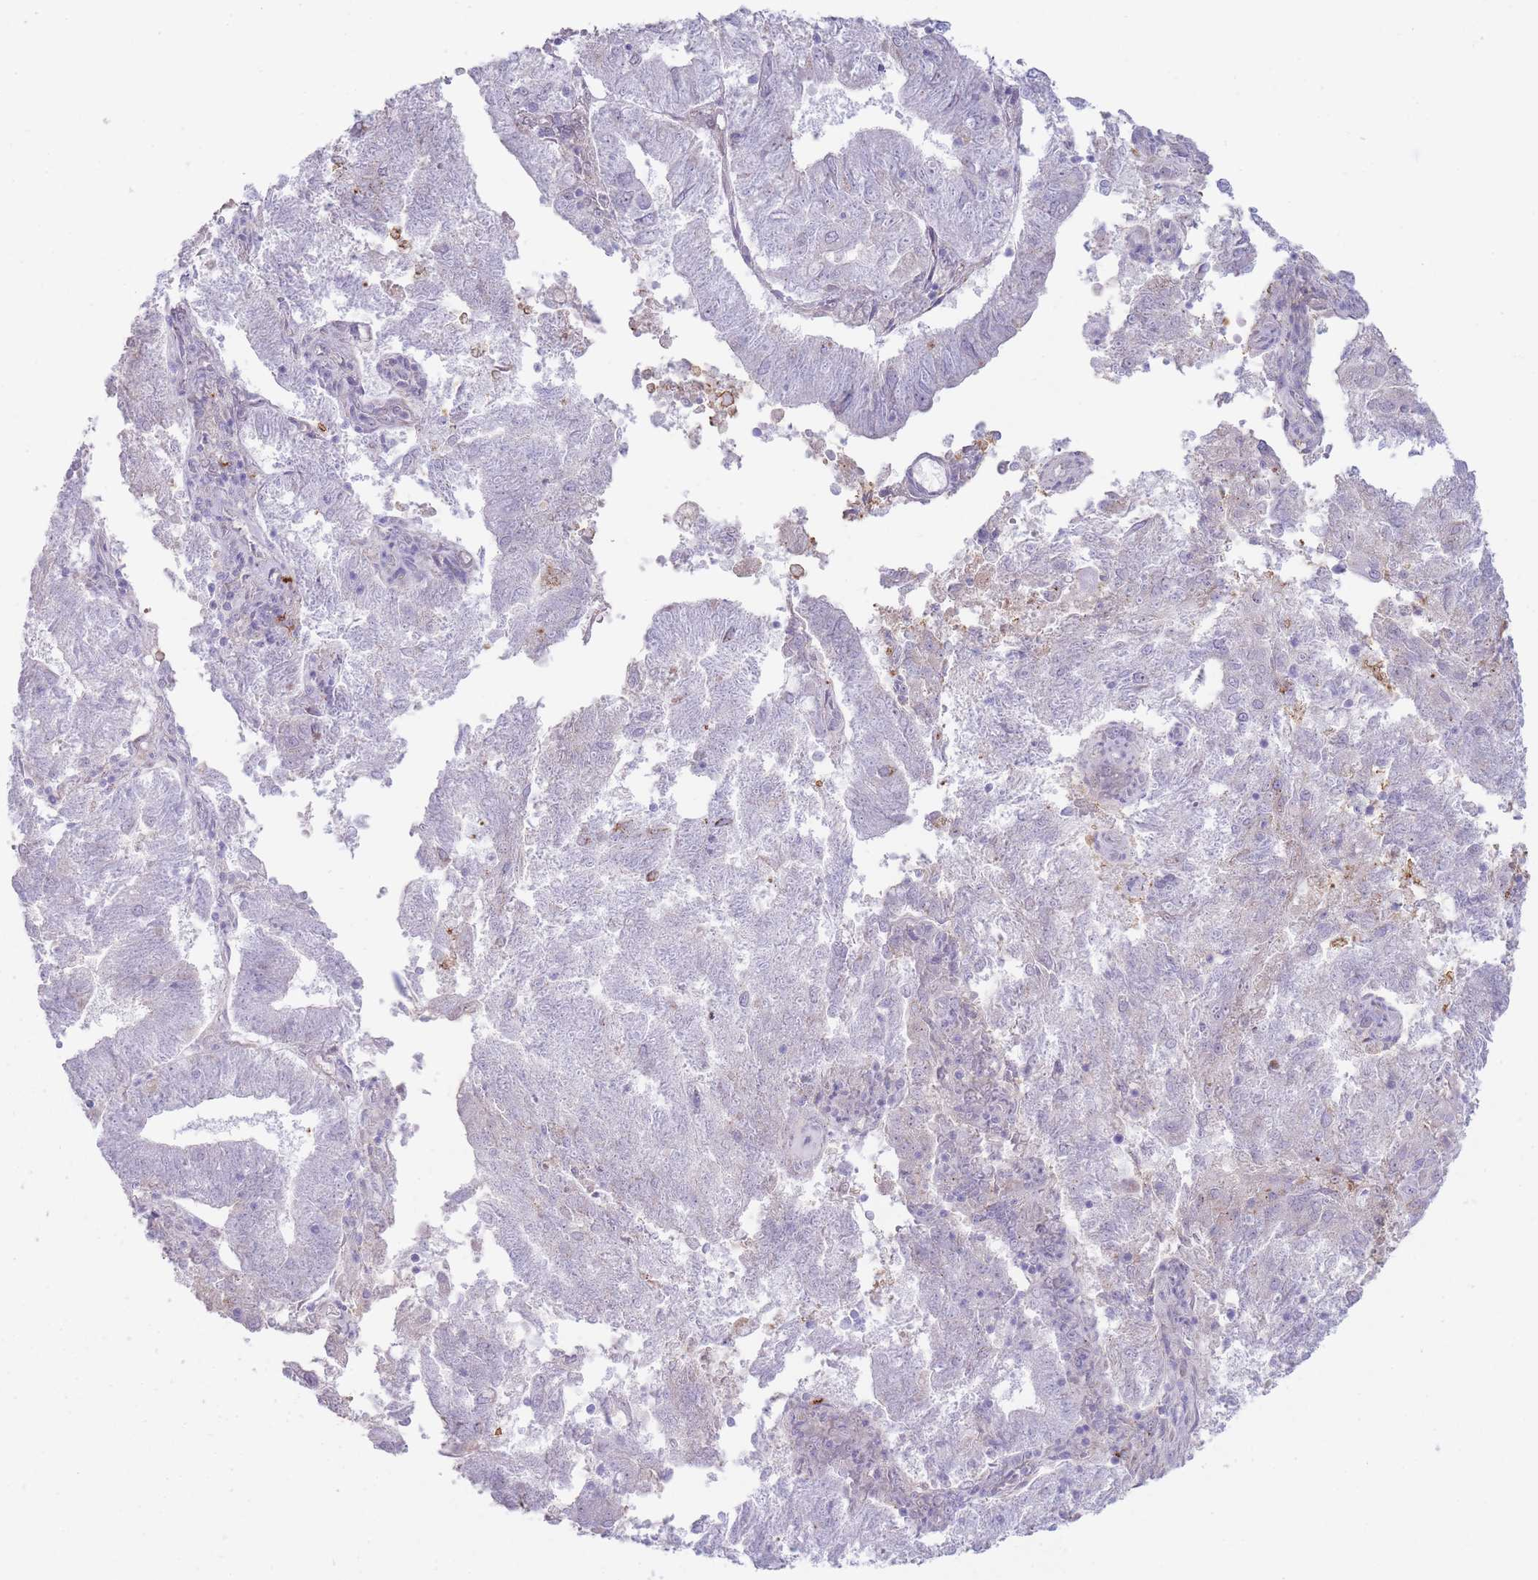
{"staining": {"intensity": "moderate", "quantity": "<25%", "location": "cytoplasmic/membranous"}, "tissue": "endometrial cancer", "cell_type": "Tumor cells", "image_type": "cancer", "snomed": [{"axis": "morphology", "description": "Adenocarcinoma, NOS"}, {"axis": "topography", "description": "Endometrium"}], "caption": "Human adenocarcinoma (endometrial) stained with a brown dye reveals moderate cytoplasmic/membranous positive expression in approximately <25% of tumor cells.", "gene": "UTP14A", "patient": {"sex": "female", "age": 82}}